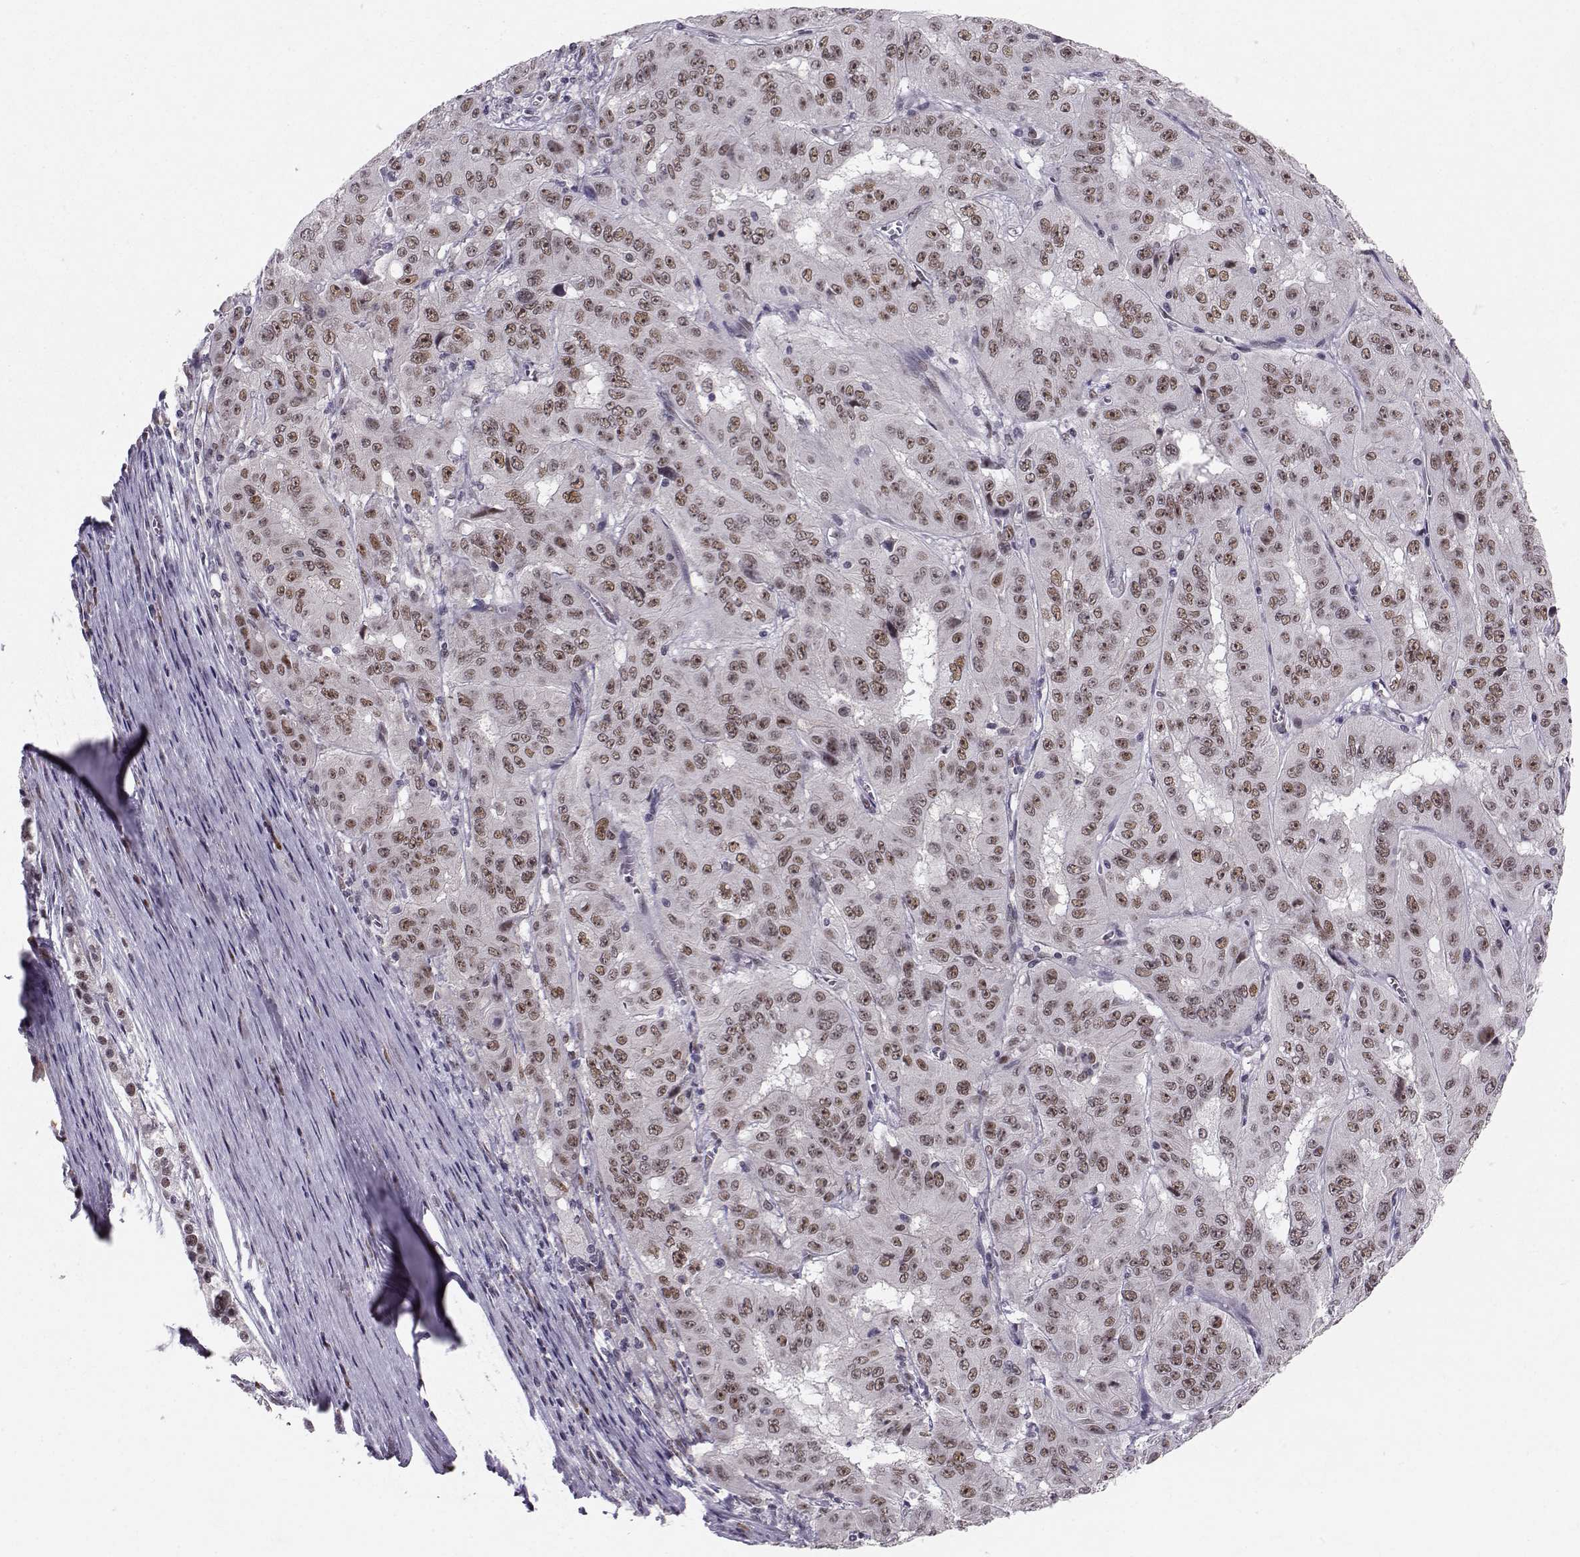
{"staining": {"intensity": "moderate", "quantity": "25%-75%", "location": "nuclear"}, "tissue": "pancreatic cancer", "cell_type": "Tumor cells", "image_type": "cancer", "snomed": [{"axis": "morphology", "description": "Adenocarcinoma, NOS"}, {"axis": "topography", "description": "Pancreas"}], "caption": "Human pancreatic cancer stained with a brown dye displays moderate nuclear positive staining in approximately 25%-75% of tumor cells.", "gene": "RPP38", "patient": {"sex": "male", "age": 63}}